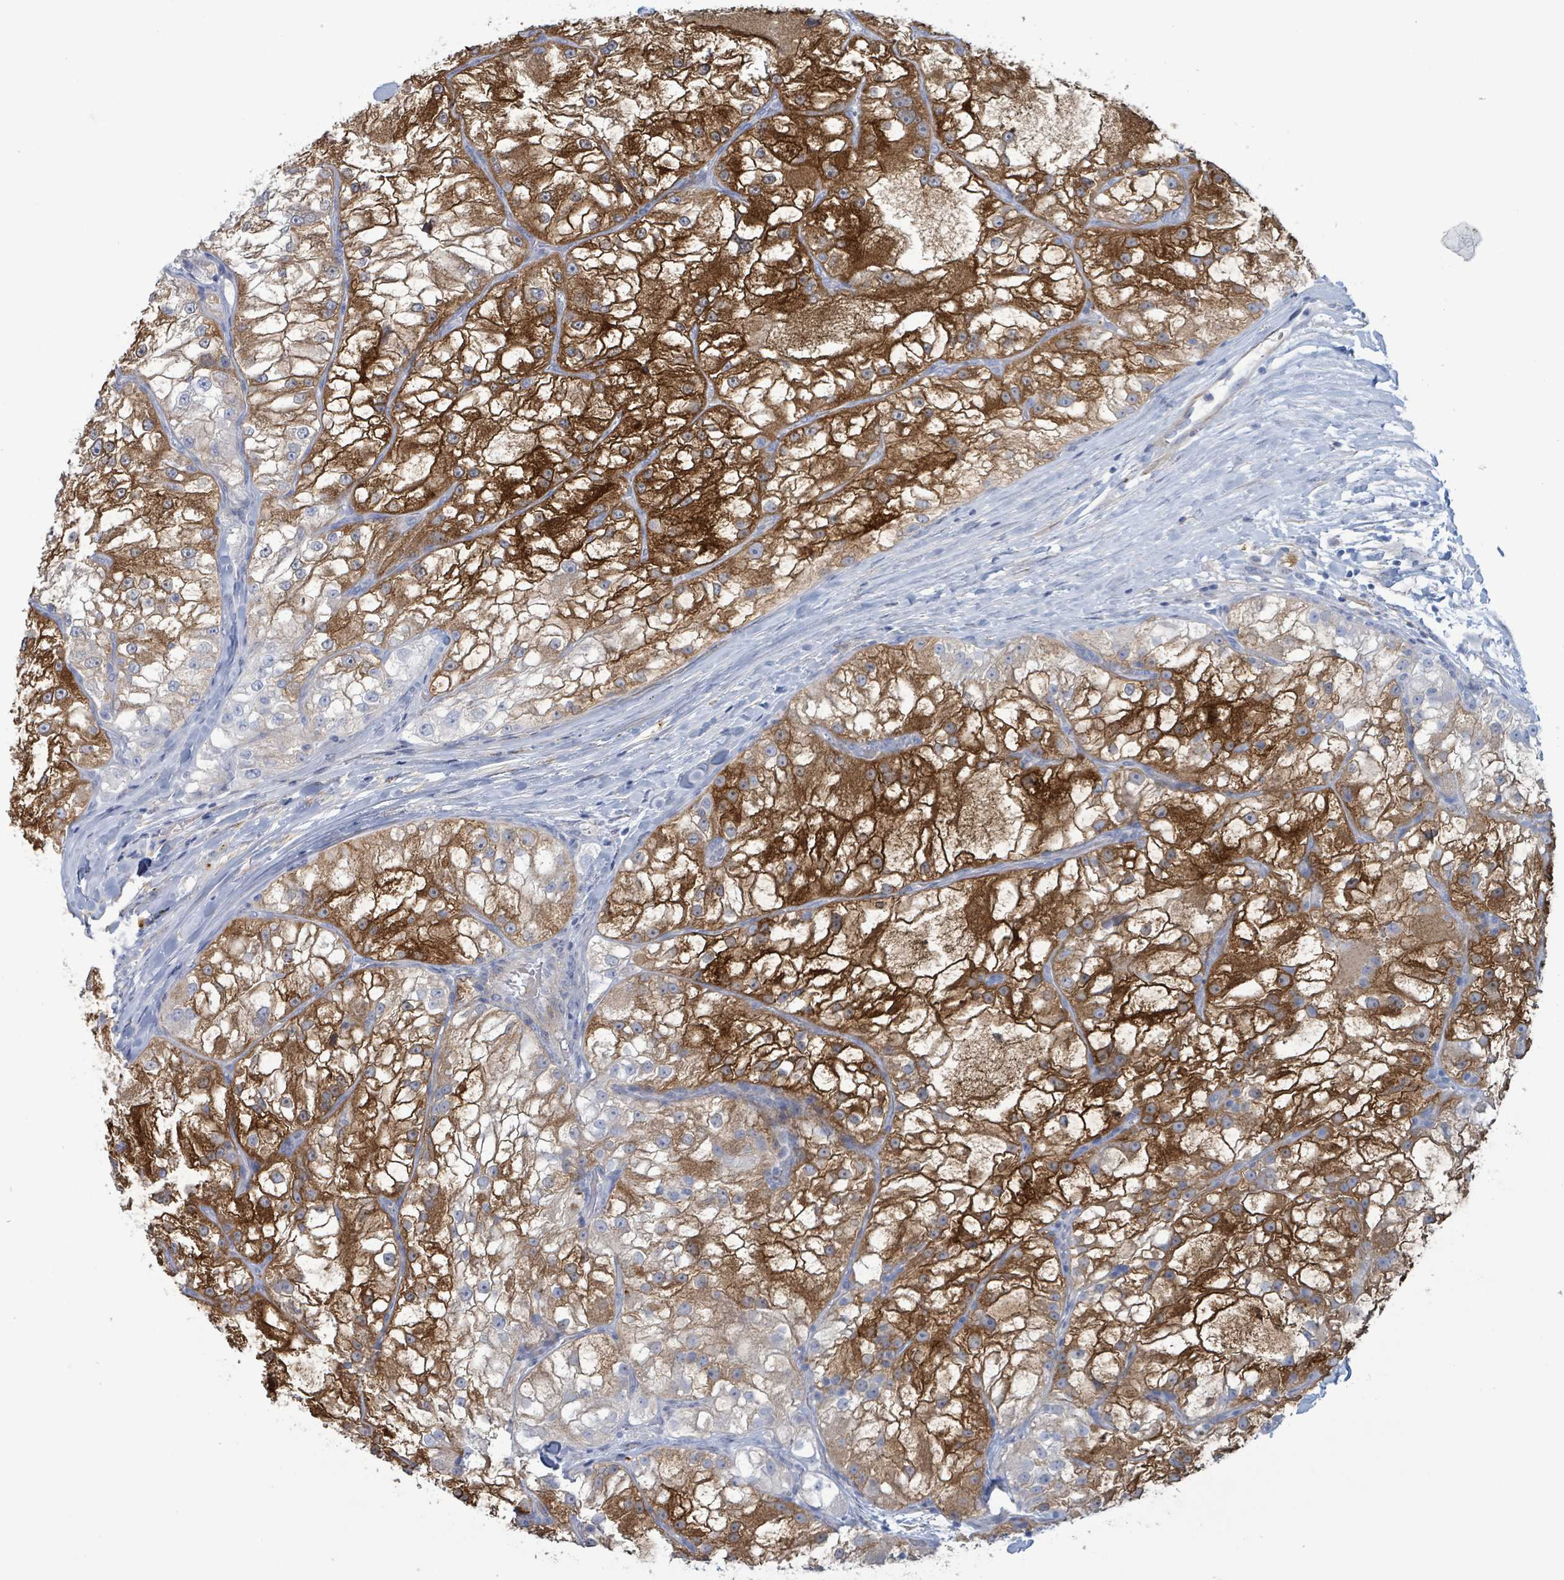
{"staining": {"intensity": "strong", "quantity": "25%-75%", "location": "cytoplasmic/membranous"}, "tissue": "renal cancer", "cell_type": "Tumor cells", "image_type": "cancer", "snomed": [{"axis": "morphology", "description": "Adenocarcinoma, NOS"}, {"axis": "topography", "description": "Kidney"}], "caption": "A micrograph of renal adenocarcinoma stained for a protein reveals strong cytoplasmic/membranous brown staining in tumor cells.", "gene": "PKLR", "patient": {"sex": "female", "age": 72}}